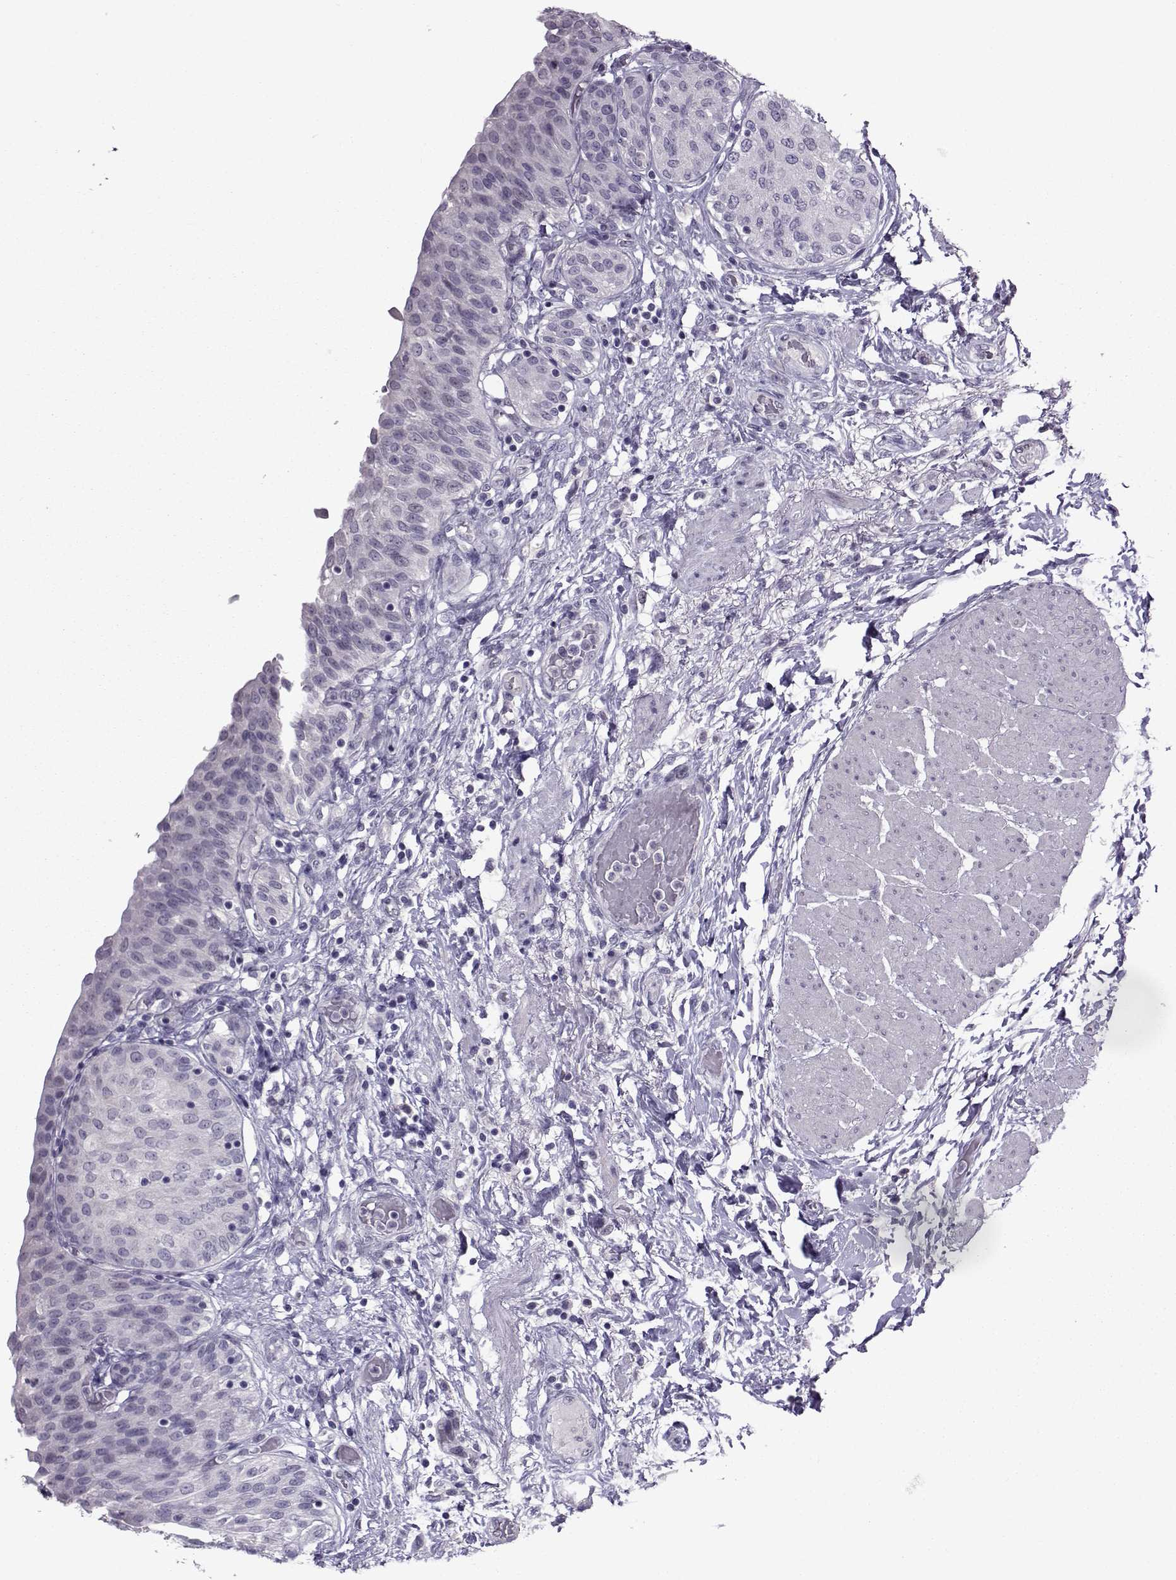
{"staining": {"intensity": "negative", "quantity": "none", "location": "none"}, "tissue": "urinary bladder", "cell_type": "Urothelial cells", "image_type": "normal", "snomed": [{"axis": "morphology", "description": "Normal tissue, NOS"}, {"axis": "morphology", "description": "Metaplasia, NOS"}, {"axis": "topography", "description": "Urinary bladder"}], "caption": "A high-resolution photomicrograph shows immunohistochemistry (IHC) staining of normal urinary bladder, which reveals no significant staining in urothelial cells. (IHC, brightfield microscopy, high magnification).", "gene": "ASRGL1", "patient": {"sex": "male", "age": 68}}